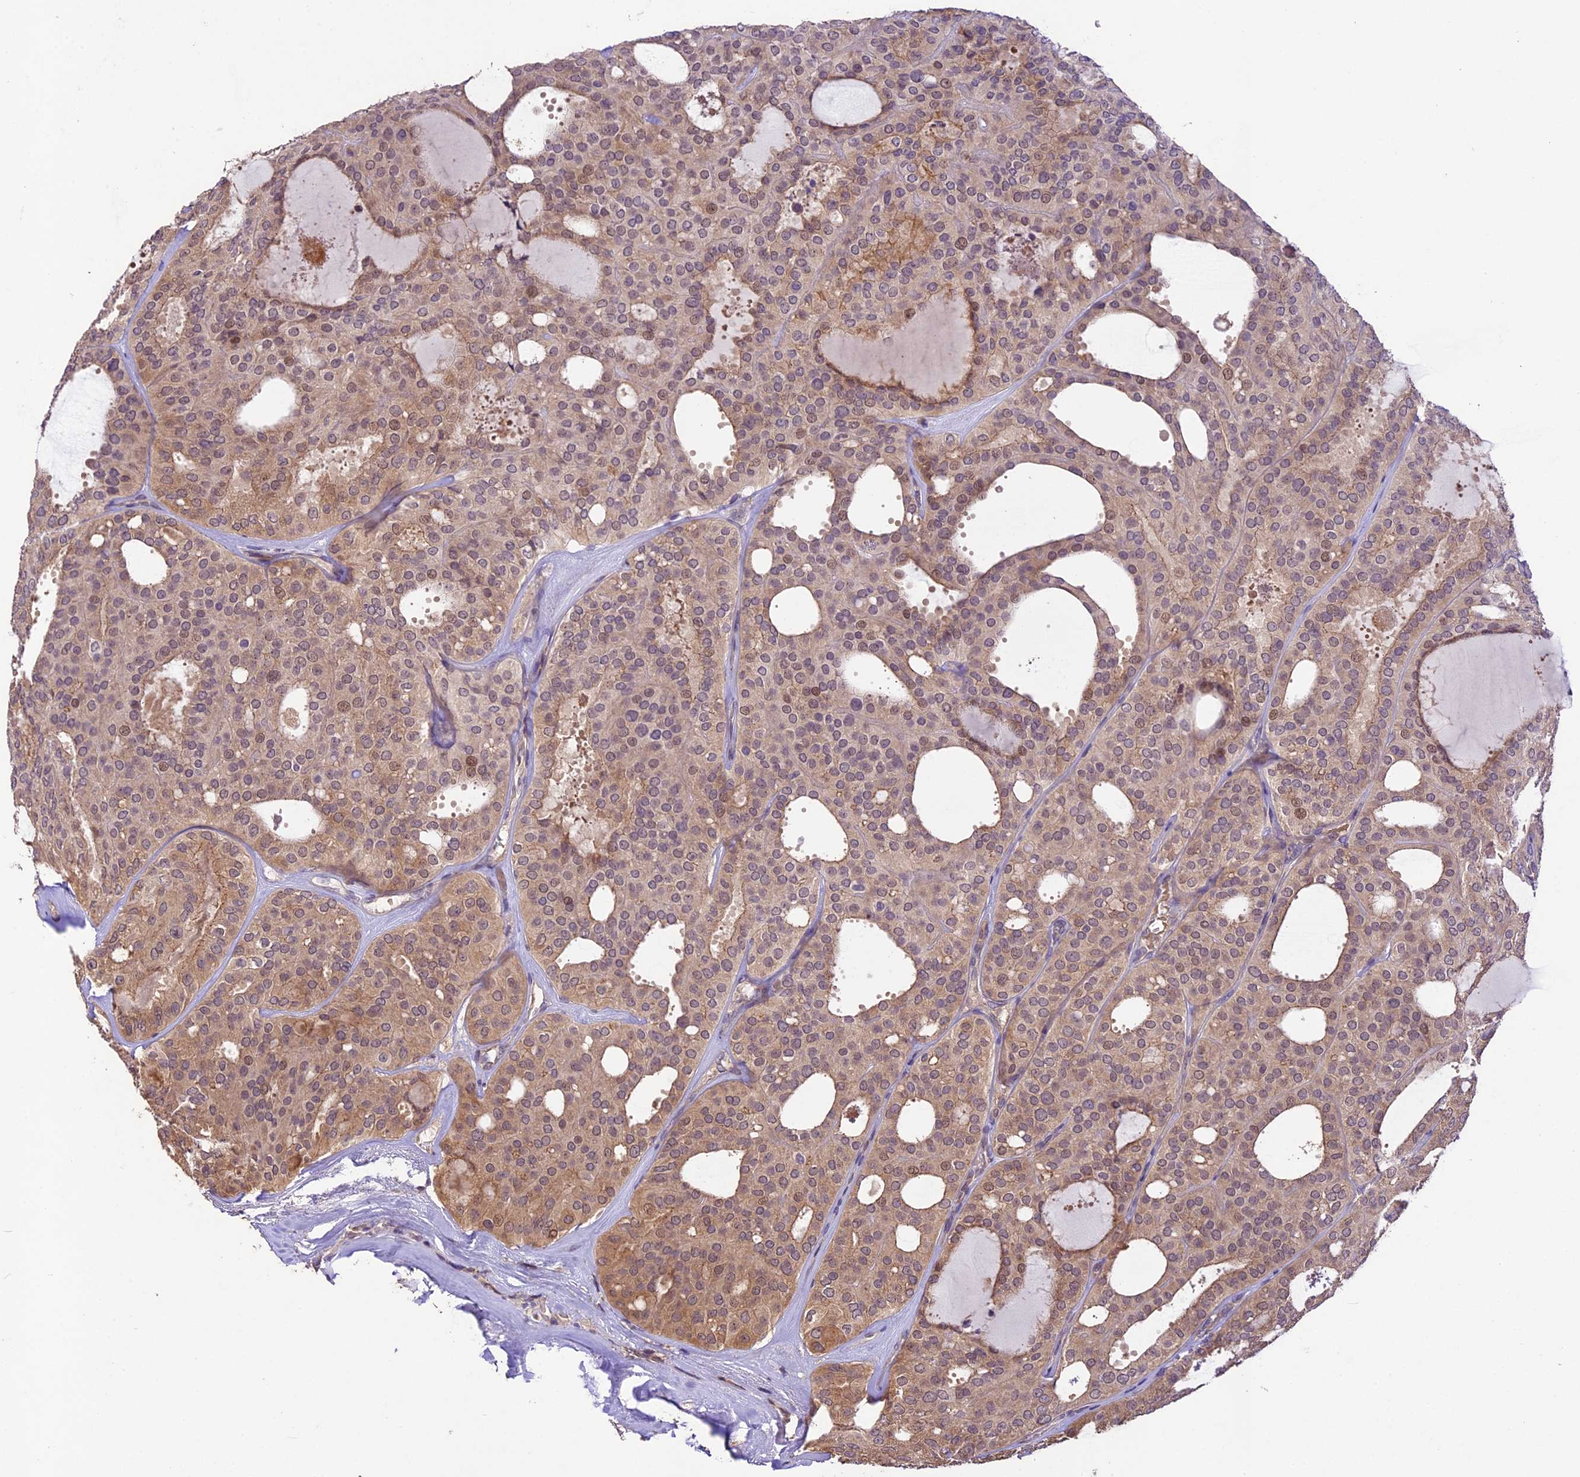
{"staining": {"intensity": "weak", "quantity": ">75%", "location": "cytoplasmic/membranous"}, "tissue": "thyroid cancer", "cell_type": "Tumor cells", "image_type": "cancer", "snomed": [{"axis": "morphology", "description": "Follicular adenoma carcinoma, NOS"}, {"axis": "topography", "description": "Thyroid gland"}], "caption": "Follicular adenoma carcinoma (thyroid) stained with DAB IHC displays low levels of weak cytoplasmic/membranous expression in about >75% of tumor cells.", "gene": "DGKH", "patient": {"sex": "male", "age": 75}}